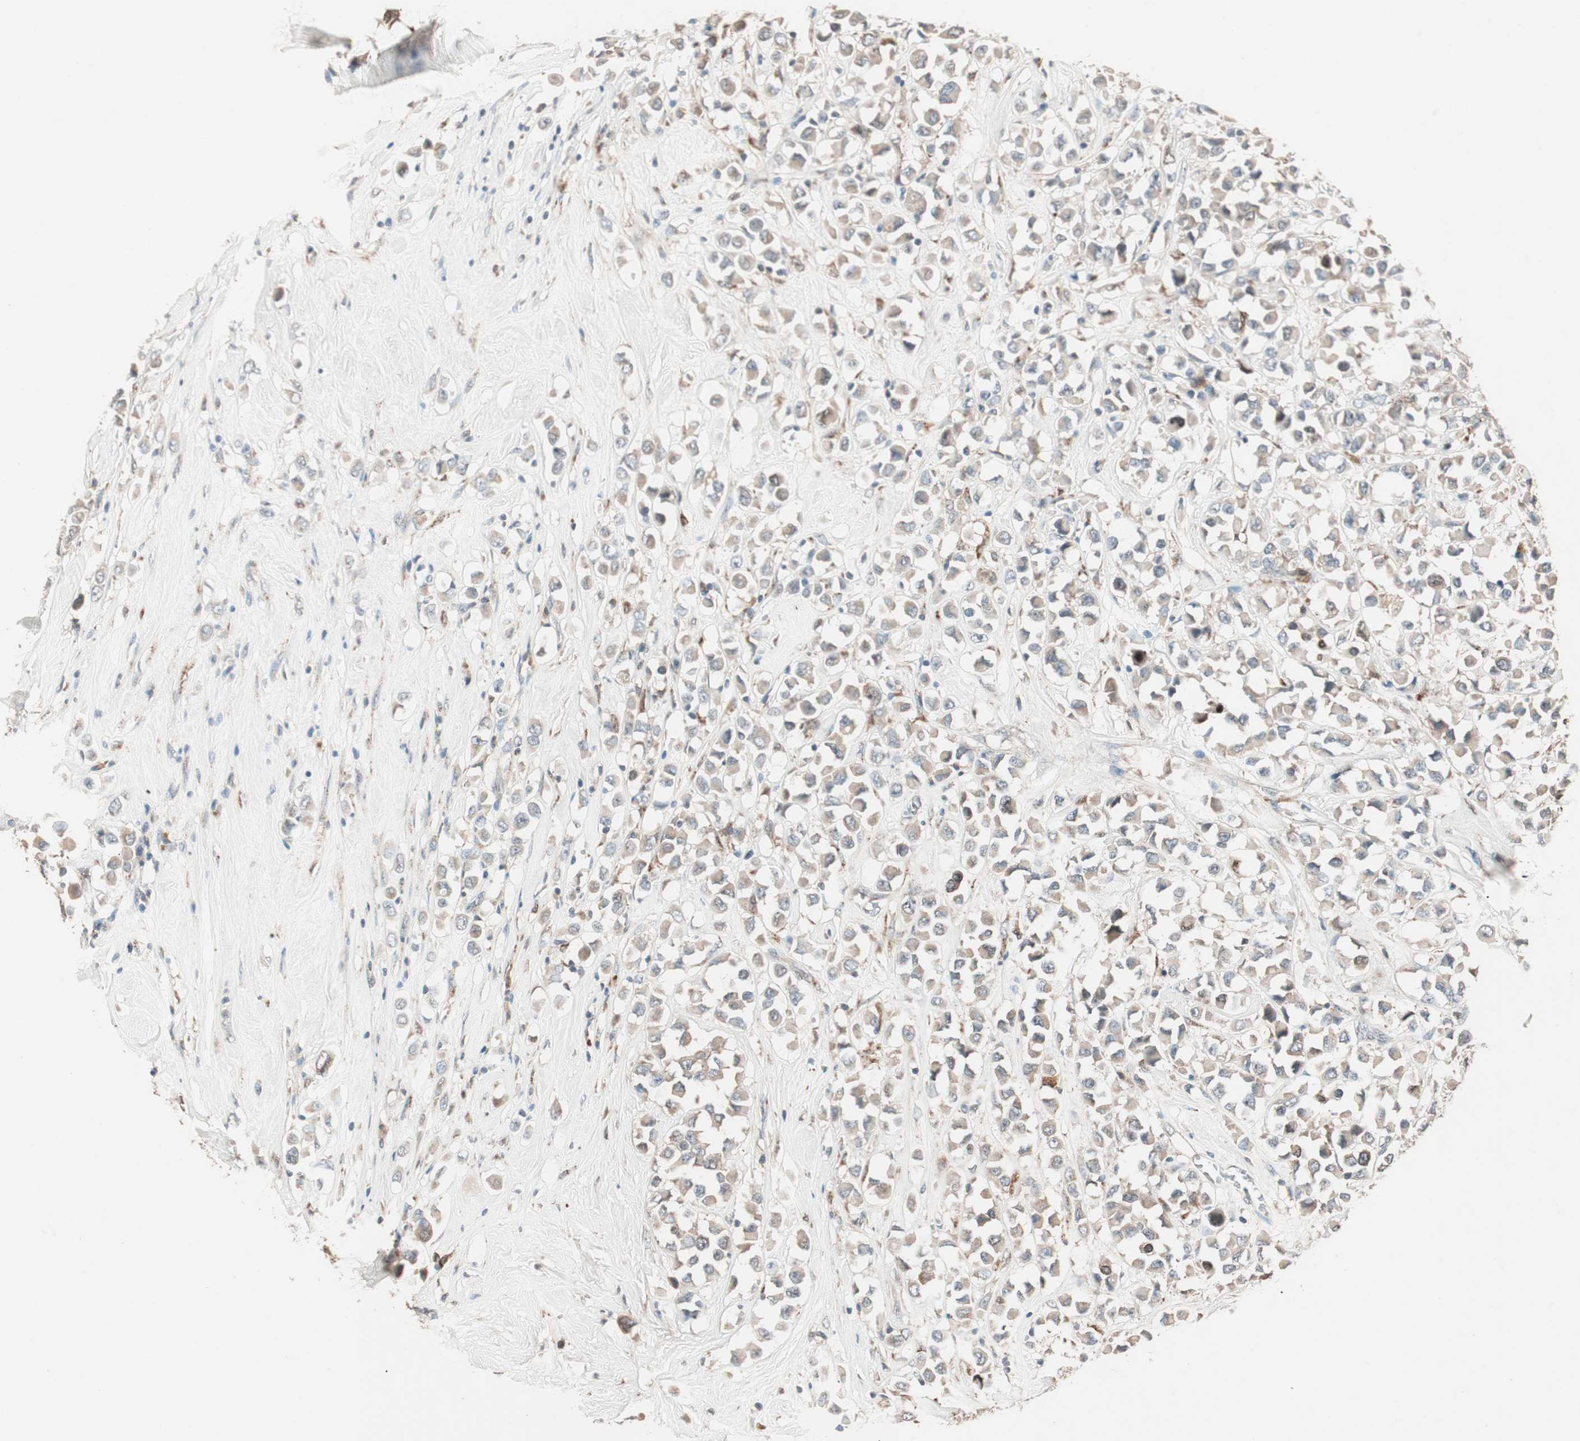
{"staining": {"intensity": "weak", "quantity": ">75%", "location": "cytoplasmic/membranous"}, "tissue": "breast cancer", "cell_type": "Tumor cells", "image_type": "cancer", "snomed": [{"axis": "morphology", "description": "Duct carcinoma"}, {"axis": "topography", "description": "Breast"}], "caption": "Intraductal carcinoma (breast) stained with DAB immunohistochemistry demonstrates low levels of weak cytoplasmic/membranous expression in about >75% of tumor cells.", "gene": "NFRKB", "patient": {"sex": "female", "age": 61}}